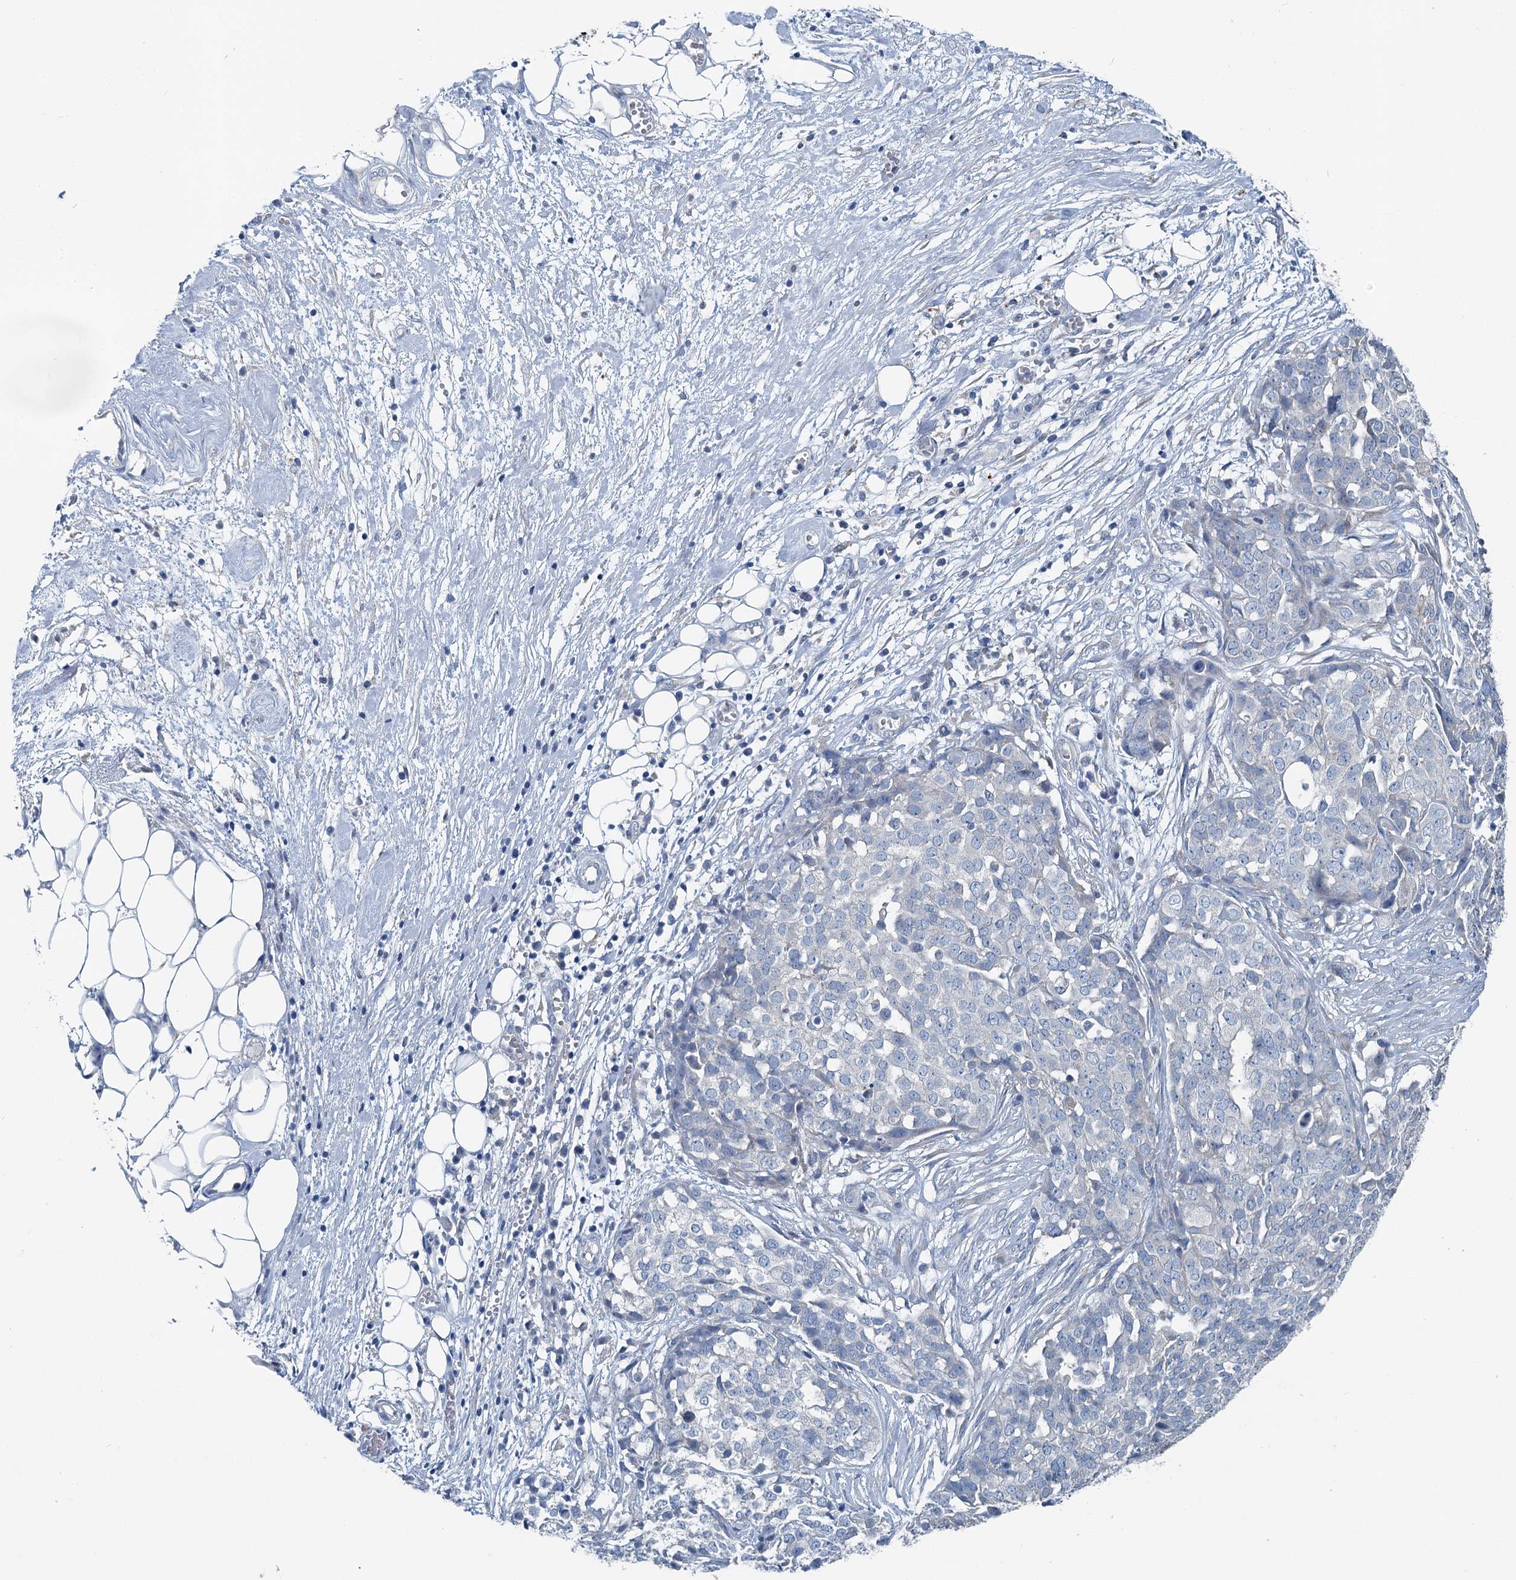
{"staining": {"intensity": "negative", "quantity": "none", "location": "none"}, "tissue": "ovarian cancer", "cell_type": "Tumor cells", "image_type": "cancer", "snomed": [{"axis": "morphology", "description": "Cystadenocarcinoma, serous, NOS"}, {"axis": "topography", "description": "Soft tissue"}, {"axis": "topography", "description": "Ovary"}], "caption": "Immunohistochemistry photomicrograph of neoplastic tissue: human serous cystadenocarcinoma (ovarian) stained with DAB demonstrates no significant protein expression in tumor cells. (DAB (3,3'-diaminobenzidine) IHC with hematoxylin counter stain).", "gene": "C6orf120", "patient": {"sex": "female", "age": 57}}